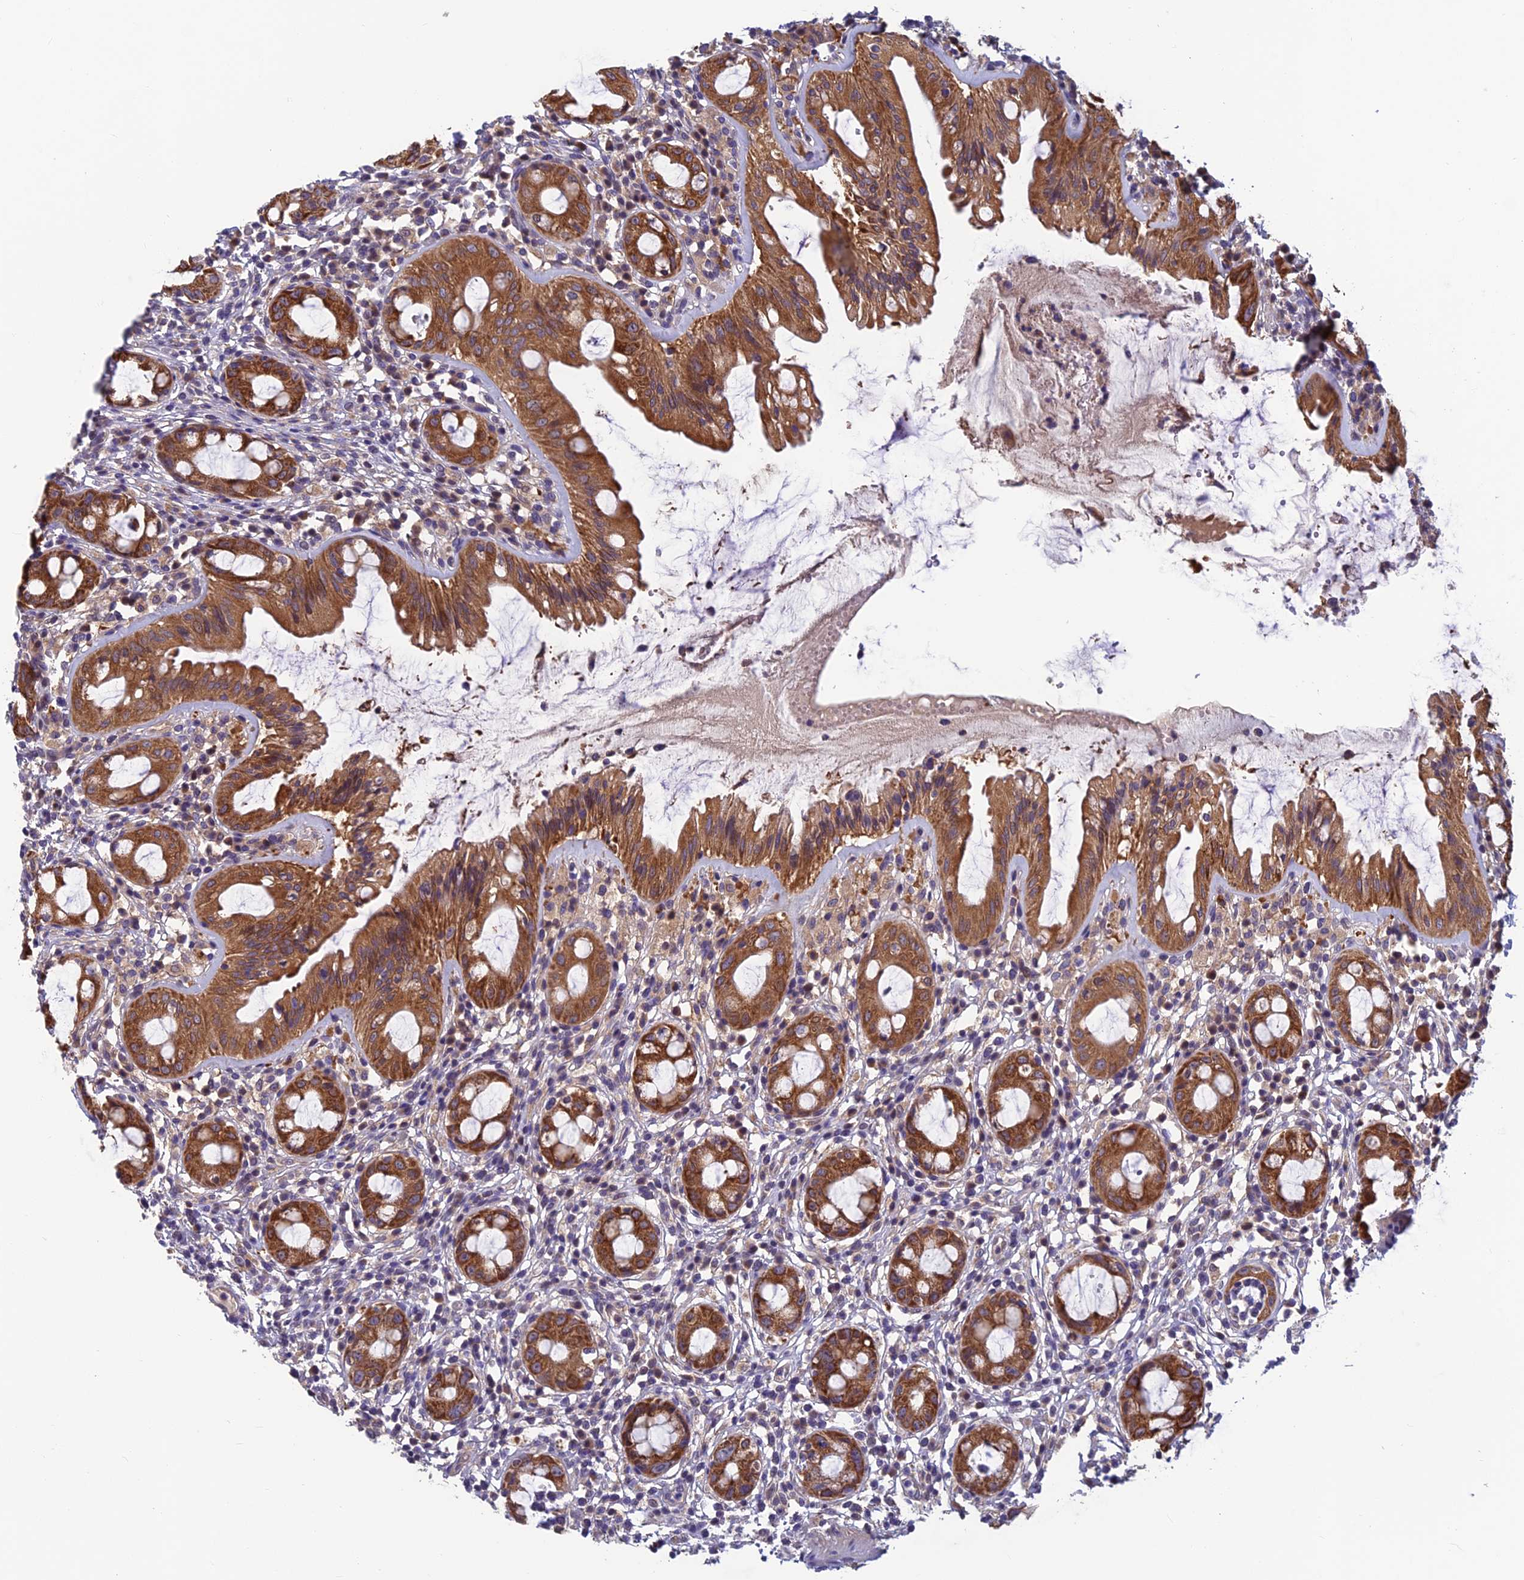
{"staining": {"intensity": "moderate", "quantity": ">75%", "location": "cytoplasmic/membranous"}, "tissue": "rectum", "cell_type": "Glandular cells", "image_type": "normal", "snomed": [{"axis": "morphology", "description": "Normal tissue, NOS"}, {"axis": "topography", "description": "Rectum"}], "caption": "Immunohistochemical staining of benign human rectum displays >75% levels of moderate cytoplasmic/membranous protein staining in about >75% of glandular cells. The staining was performed using DAB (3,3'-diaminobenzidine), with brown indicating positive protein expression. Nuclei are stained blue with hematoxylin.", "gene": "HECA", "patient": {"sex": "female", "age": 57}}